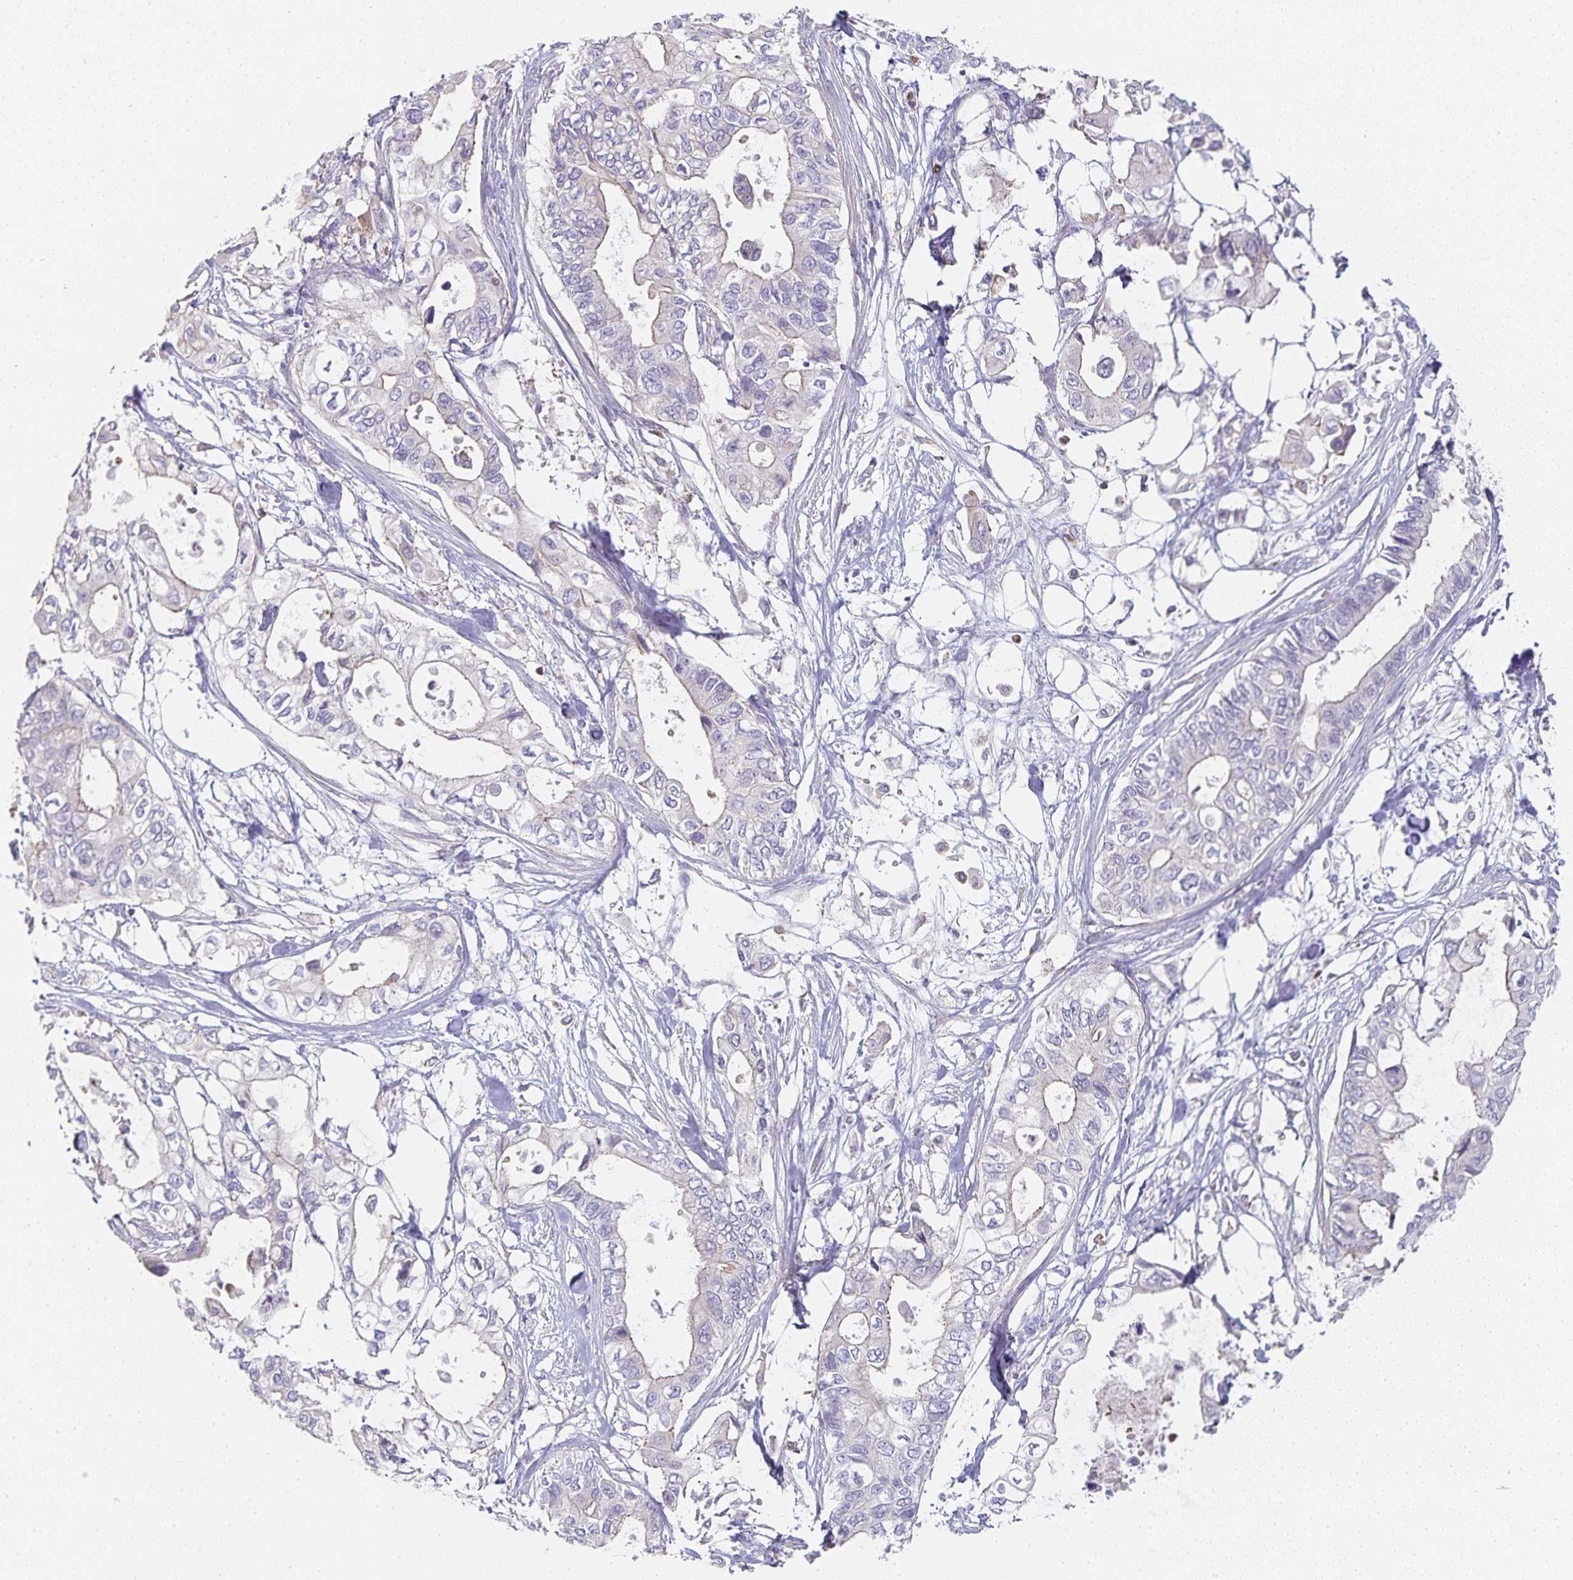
{"staining": {"intensity": "negative", "quantity": "none", "location": "none"}, "tissue": "pancreatic cancer", "cell_type": "Tumor cells", "image_type": "cancer", "snomed": [{"axis": "morphology", "description": "Adenocarcinoma, NOS"}, {"axis": "topography", "description": "Pancreas"}], "caption": "DAB (3,3'-diaminobenzidine) immunohistochemical staining of adenocarcinoma (pancreatic) reveals no significant positivity in tumor cells.", "gene": "GATA3", "patient": {"sex": "female", "age": 63}}